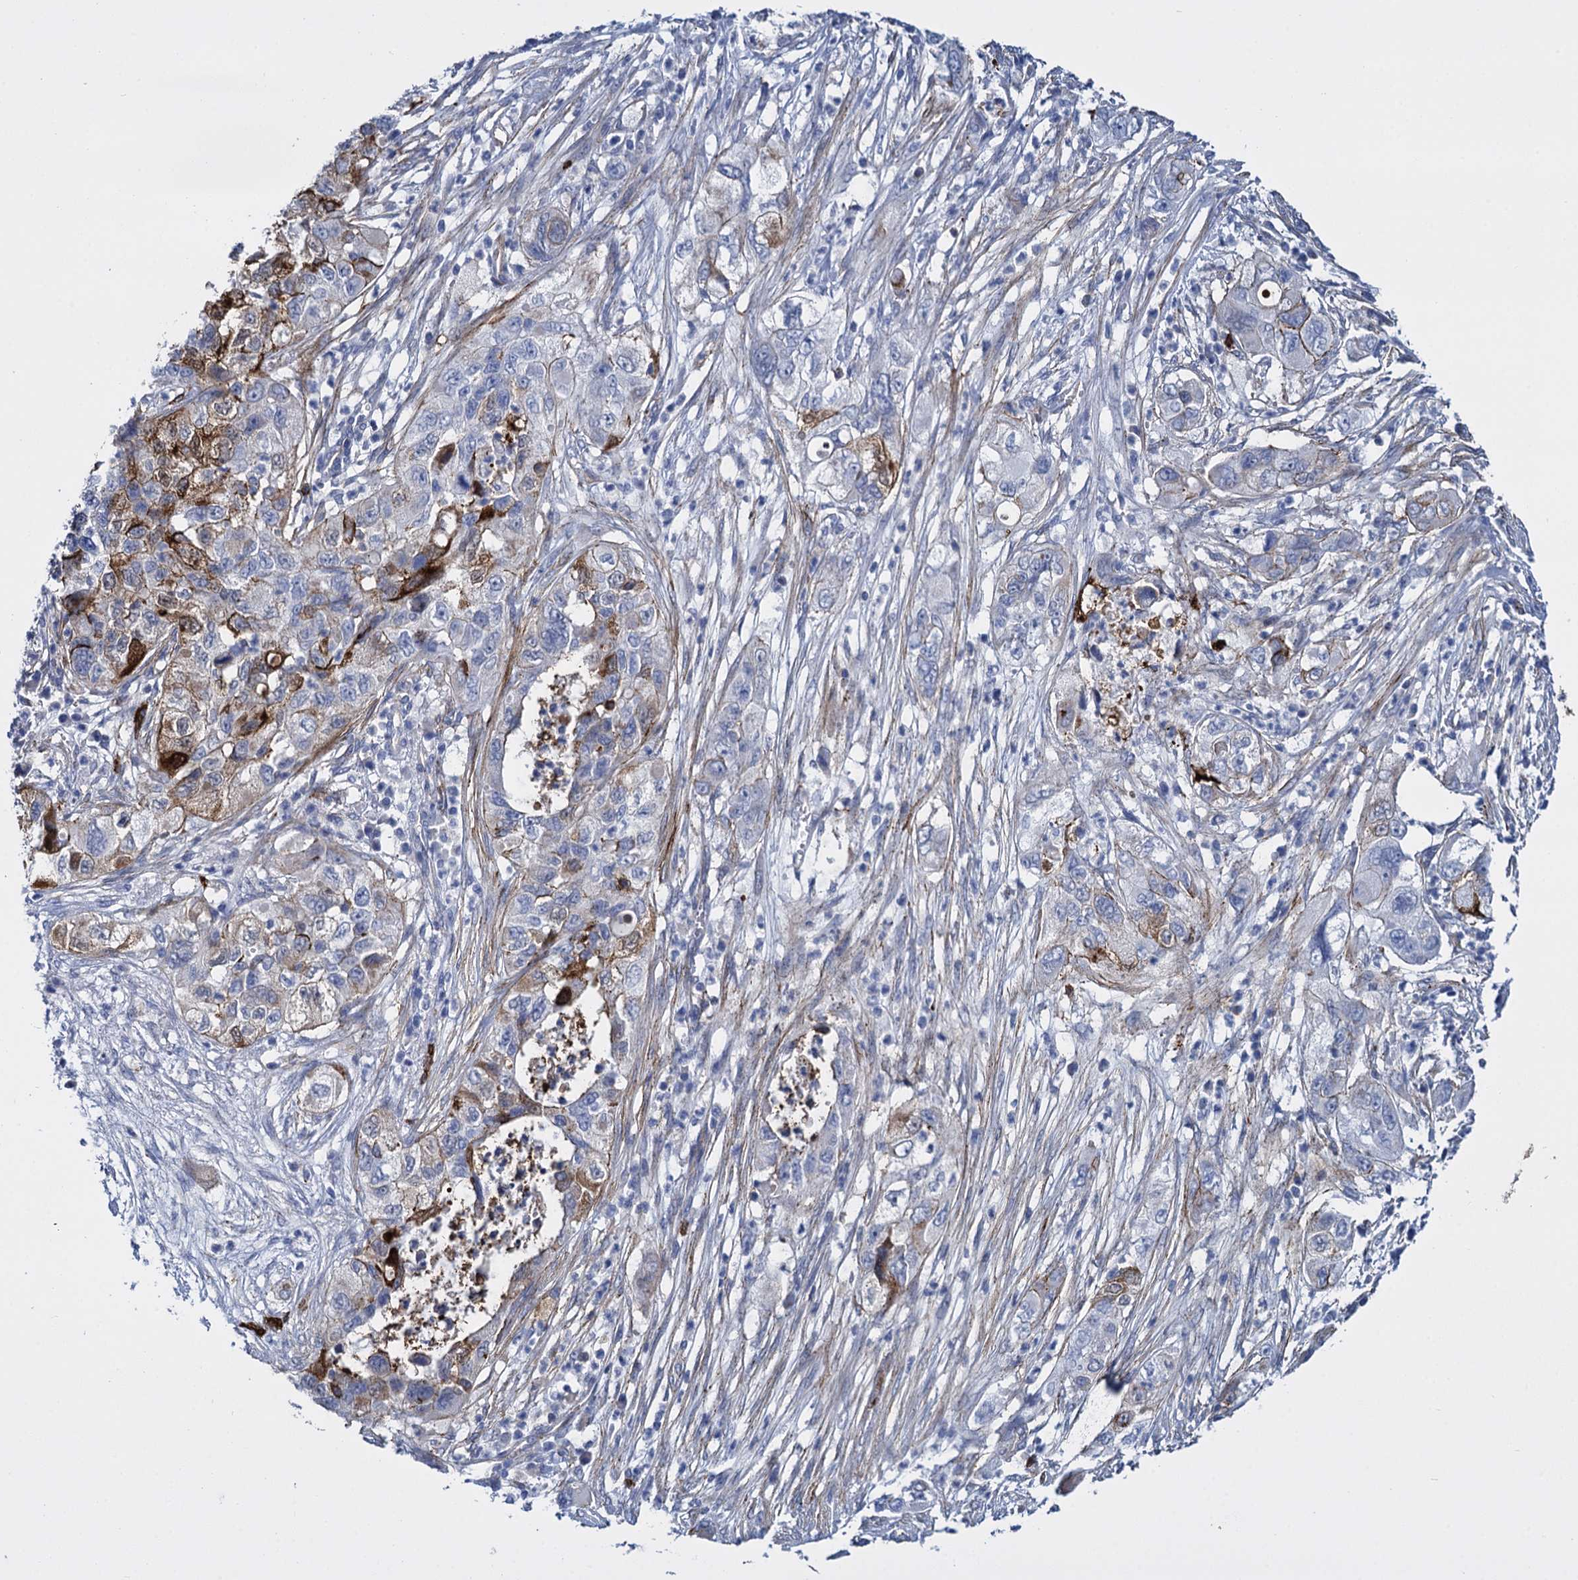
{"staining": {"intensity": "moderate", "quantity": "<25%", "location": "cytoplasmic/membranous"}, "tissue": "pancreatic cancer", "cell_type": "Tumor cells", "image_type": "cancer", "snomed": [{"axis": "morphology", "description": "Adenocarcinoma, NOS"}, {"axis": "topography", "description": "Pancreas"}], "caption": "Moderate cytoplasmic/membranous positivity is present in approximately <25% of tumor cells in adenocarcinoma (pancreatic).", "gene": "SNCG", "patient": {"sex": "female", "age": 78}}